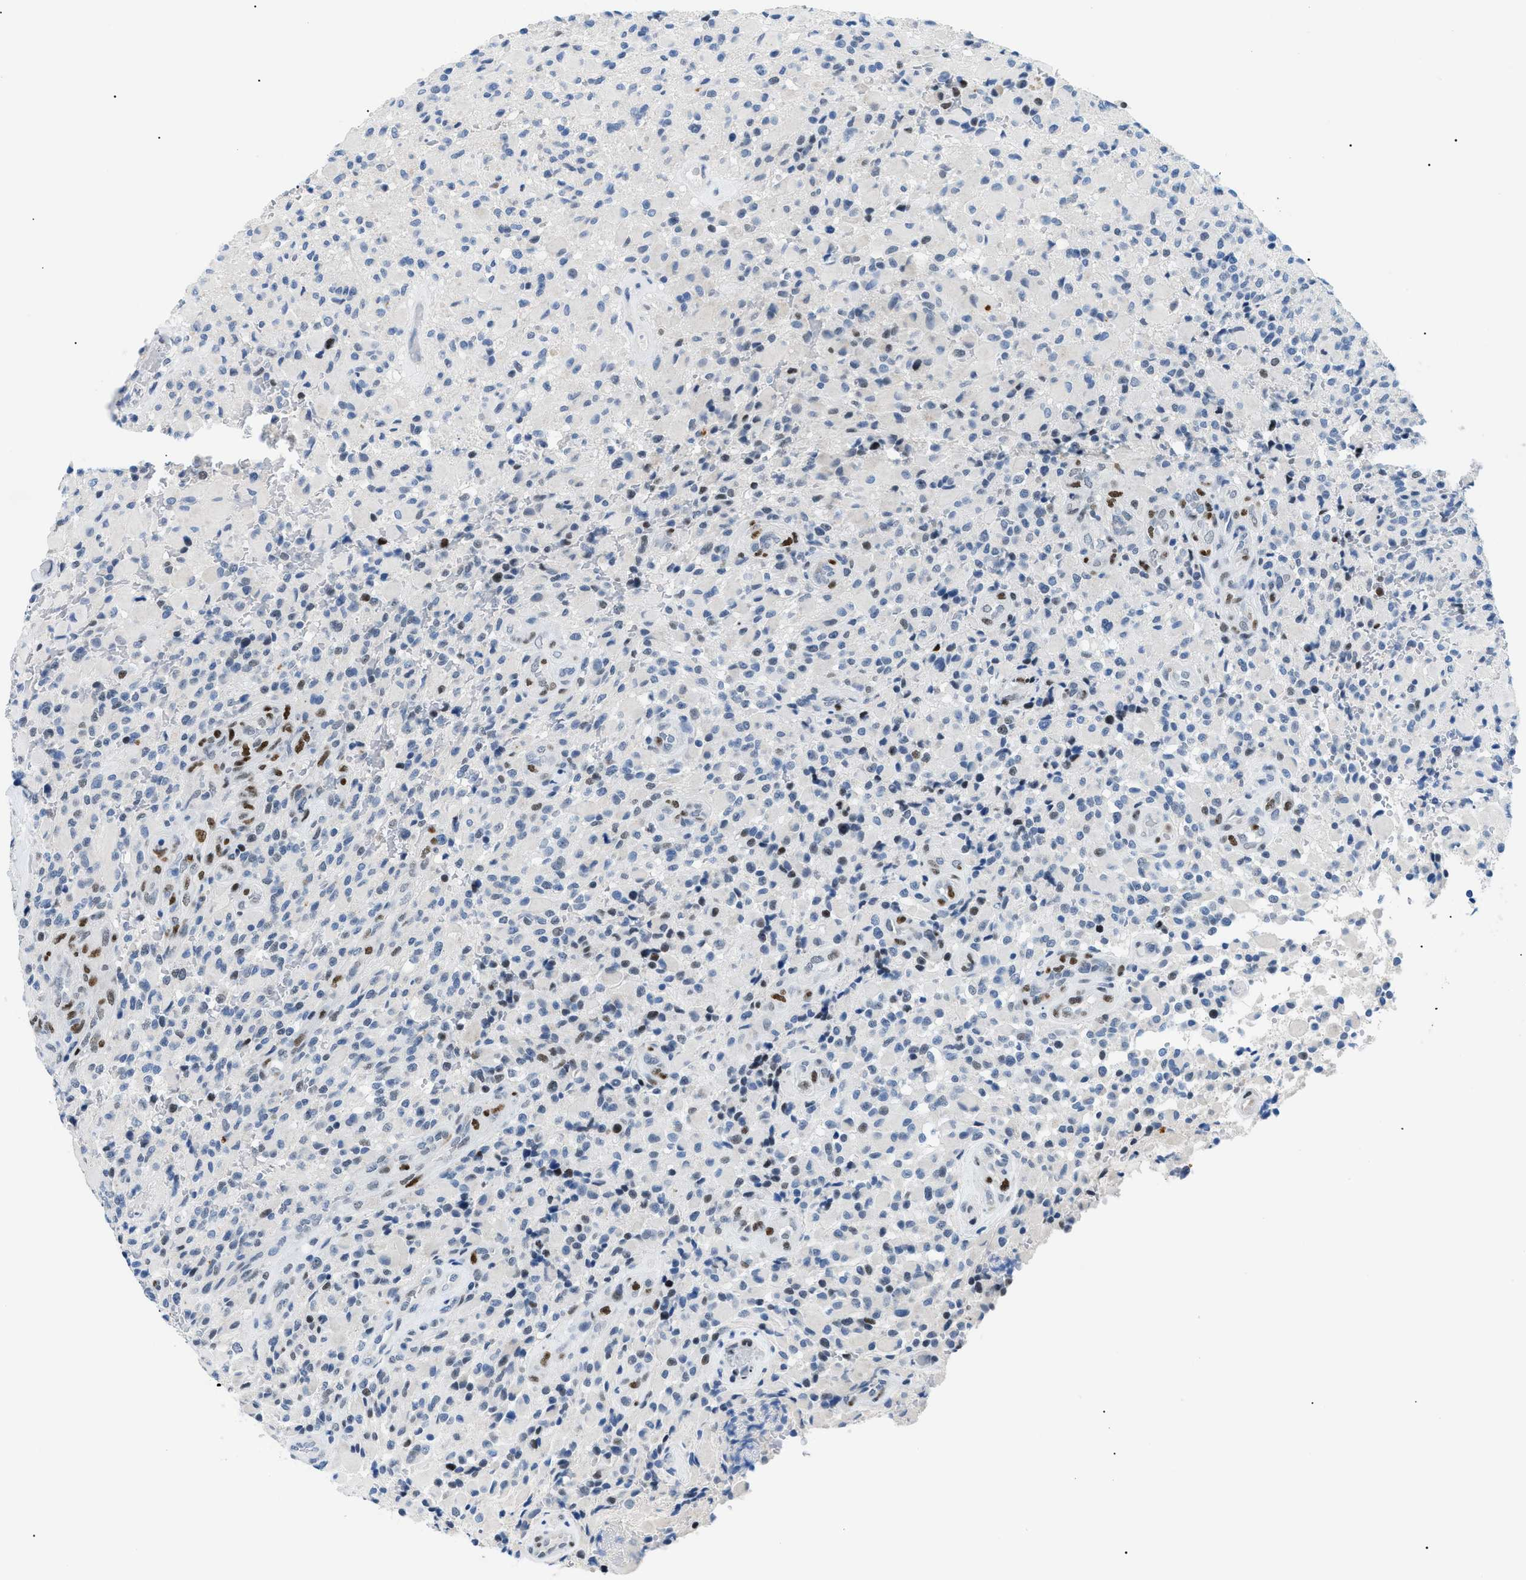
{"staining": {"intensity": "moderate", "quantity": "<25%", "location": "nuclear"}, "tissue": "glioma", "cell_type": "Tumor cells", "image_type": "cancer", "snomed": [{"axis": "morphology", "description": "Glioma, malignant, High grade"}, {"axis": "topography", "description": "Brain"}], "caption": "Tumor cells show low levels of moderate nuclear staining in approximately <25% of cells in malignant glioma (high-grade).", "gene": "SMARCC1", "patient": {"sex": "male", "age": 71}}